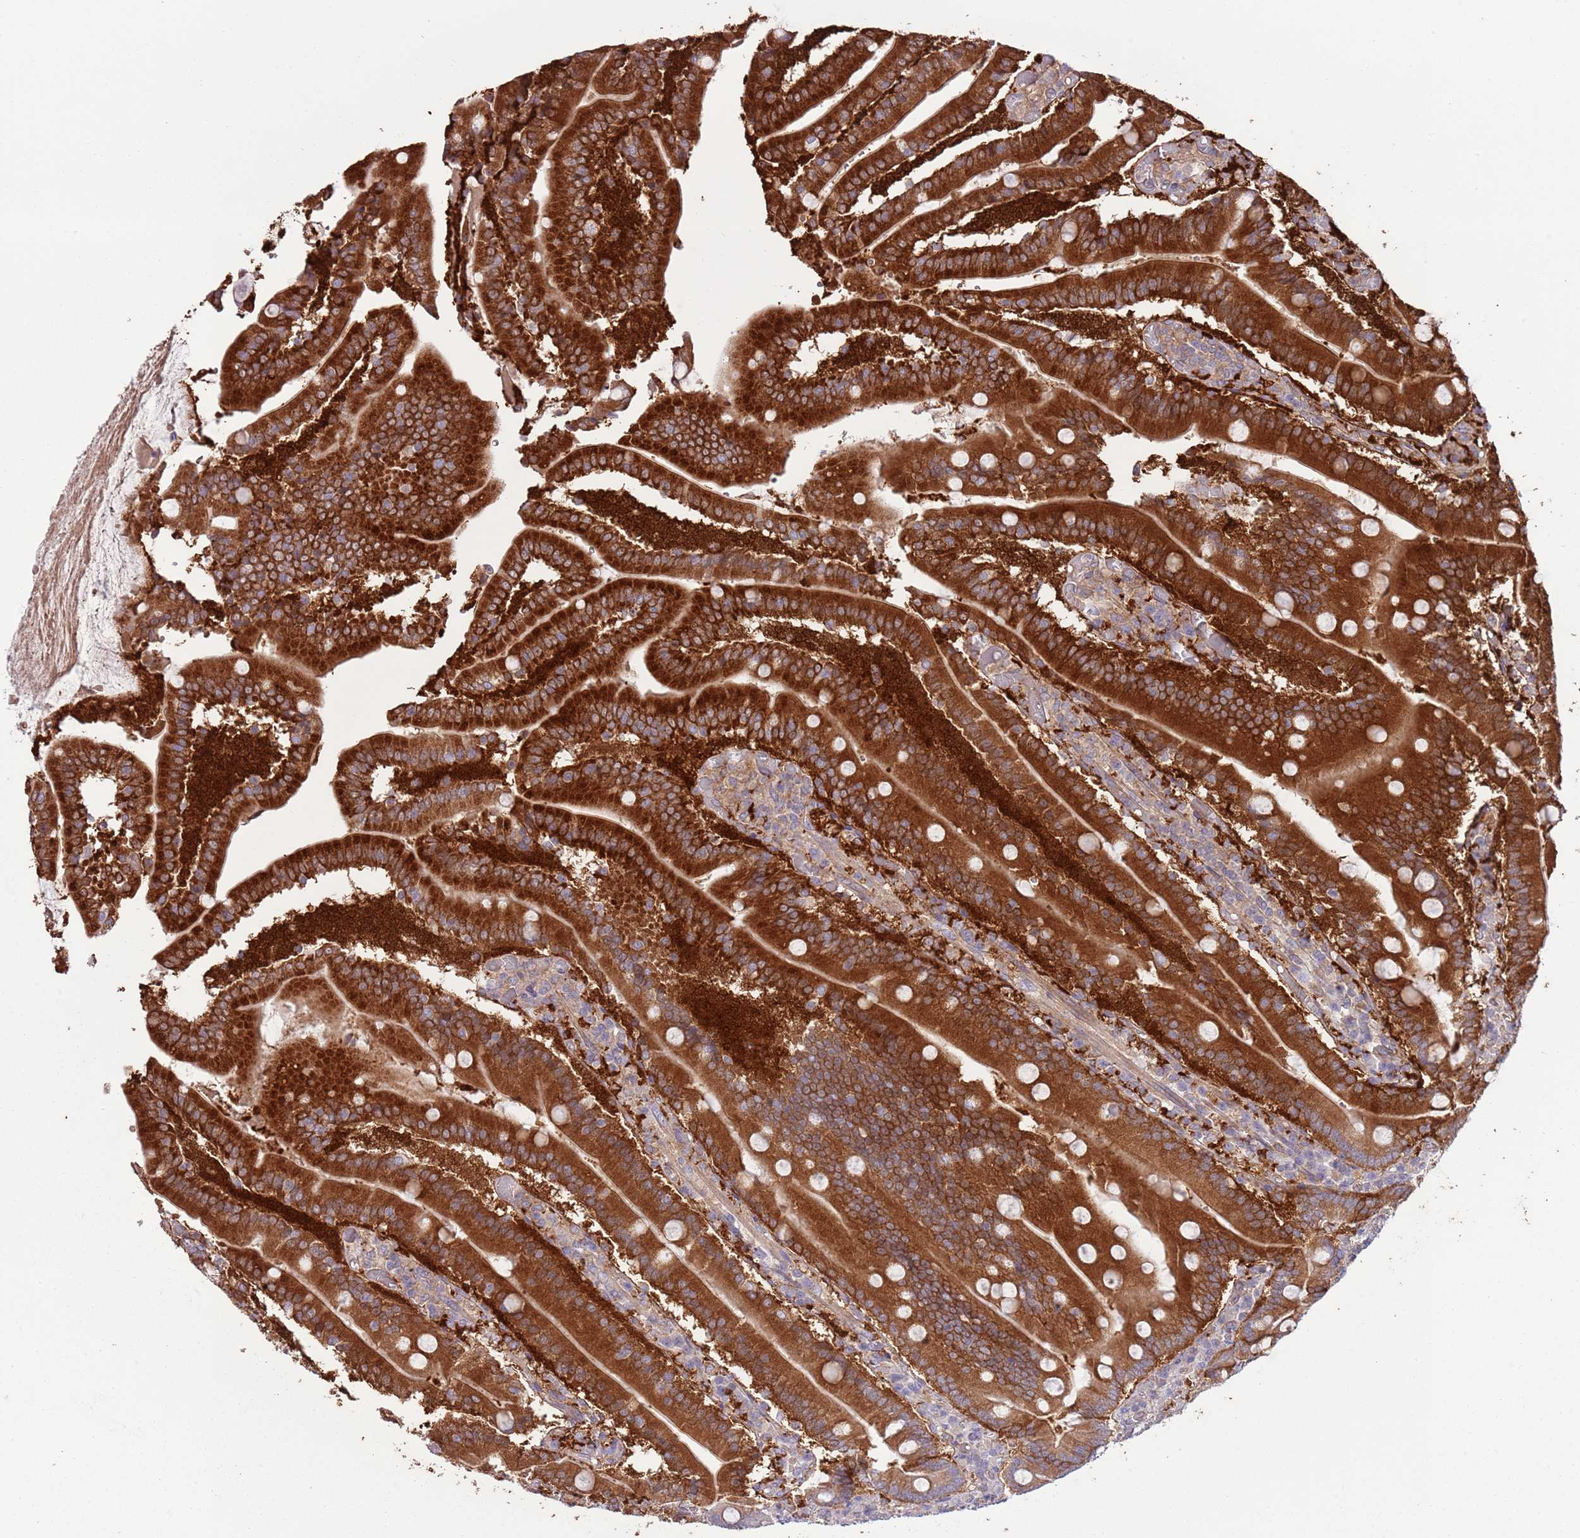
{"staining": {"intensity": "strong", "quantity": ">75%", "location": "cytoplasmic/membranous"}, "tissue": "duodenum", "cell_type": "Glandular cells", "image_type": "normal", "snomed": [{"axis": "morphology", "description": "Normal tissue, NOS"}, {"axis": "topography", "description": "Duodenum"}], "caption": "Immunohistochemistry staining of normal duodenum, which demonstrates high levels of strong cytoplasmic/membranous expression in approximately >75% of glandular cells indicating strong cytoplasmic/membranous protein staining. The staining was performed using DAB (3,3'-diaminobenzidine) (brown) for protein detection and nuclei were counterstained in hematoxylin (blue).", "gene": "LPIN2", "patient": {"sex": "female", "age": 62}}